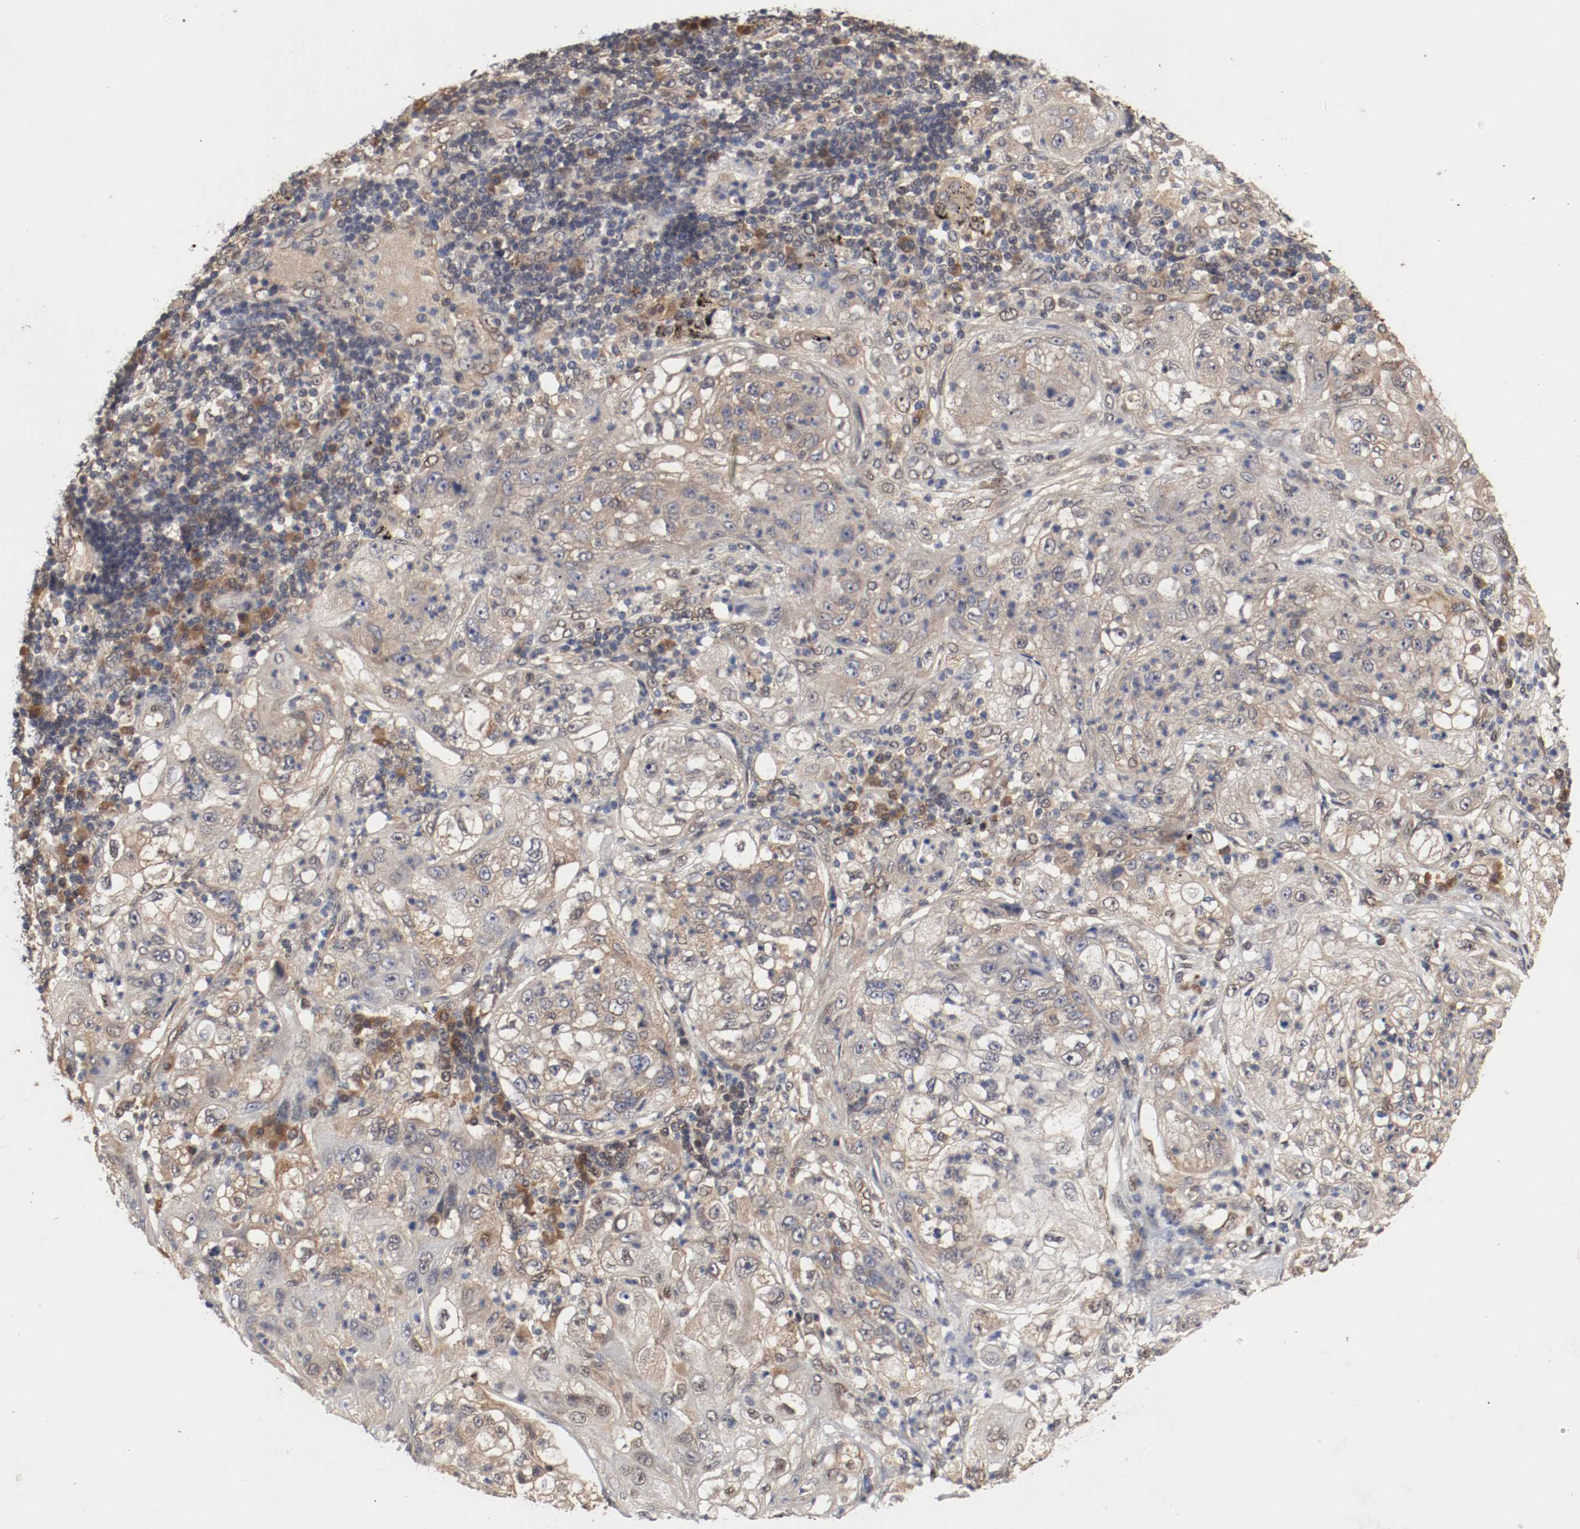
{"staining": {"intensity": "moderate", "quantity": ">75%", "location": "cytoplasmic/membranous"}, "tissue": "lung cancer", "cell_type": "Tumor cells", "image_type": "cancer", "snomed": [{"axis": "morphology", "description": "Inflammation, NOS"}, {"axis": "morphology", "description": "Squamous cell carcinoma, NOS"}, {"axis": "topography", "description": "Lymph node"}, {"axis": "topography", "description": "Soft tissue"}, {"axis": "topography", "description": "Lung"}], "caption": "Immunohistochemistry (IHC) of lung cancer (squamous cell carcinoma) demonstrates medium levels of moderate cytoplasmic/membranous positivity in approximately >75% of tumor cells.", "gene": "AFG3L2", "patient": {"sex": "male", "age": 66}}